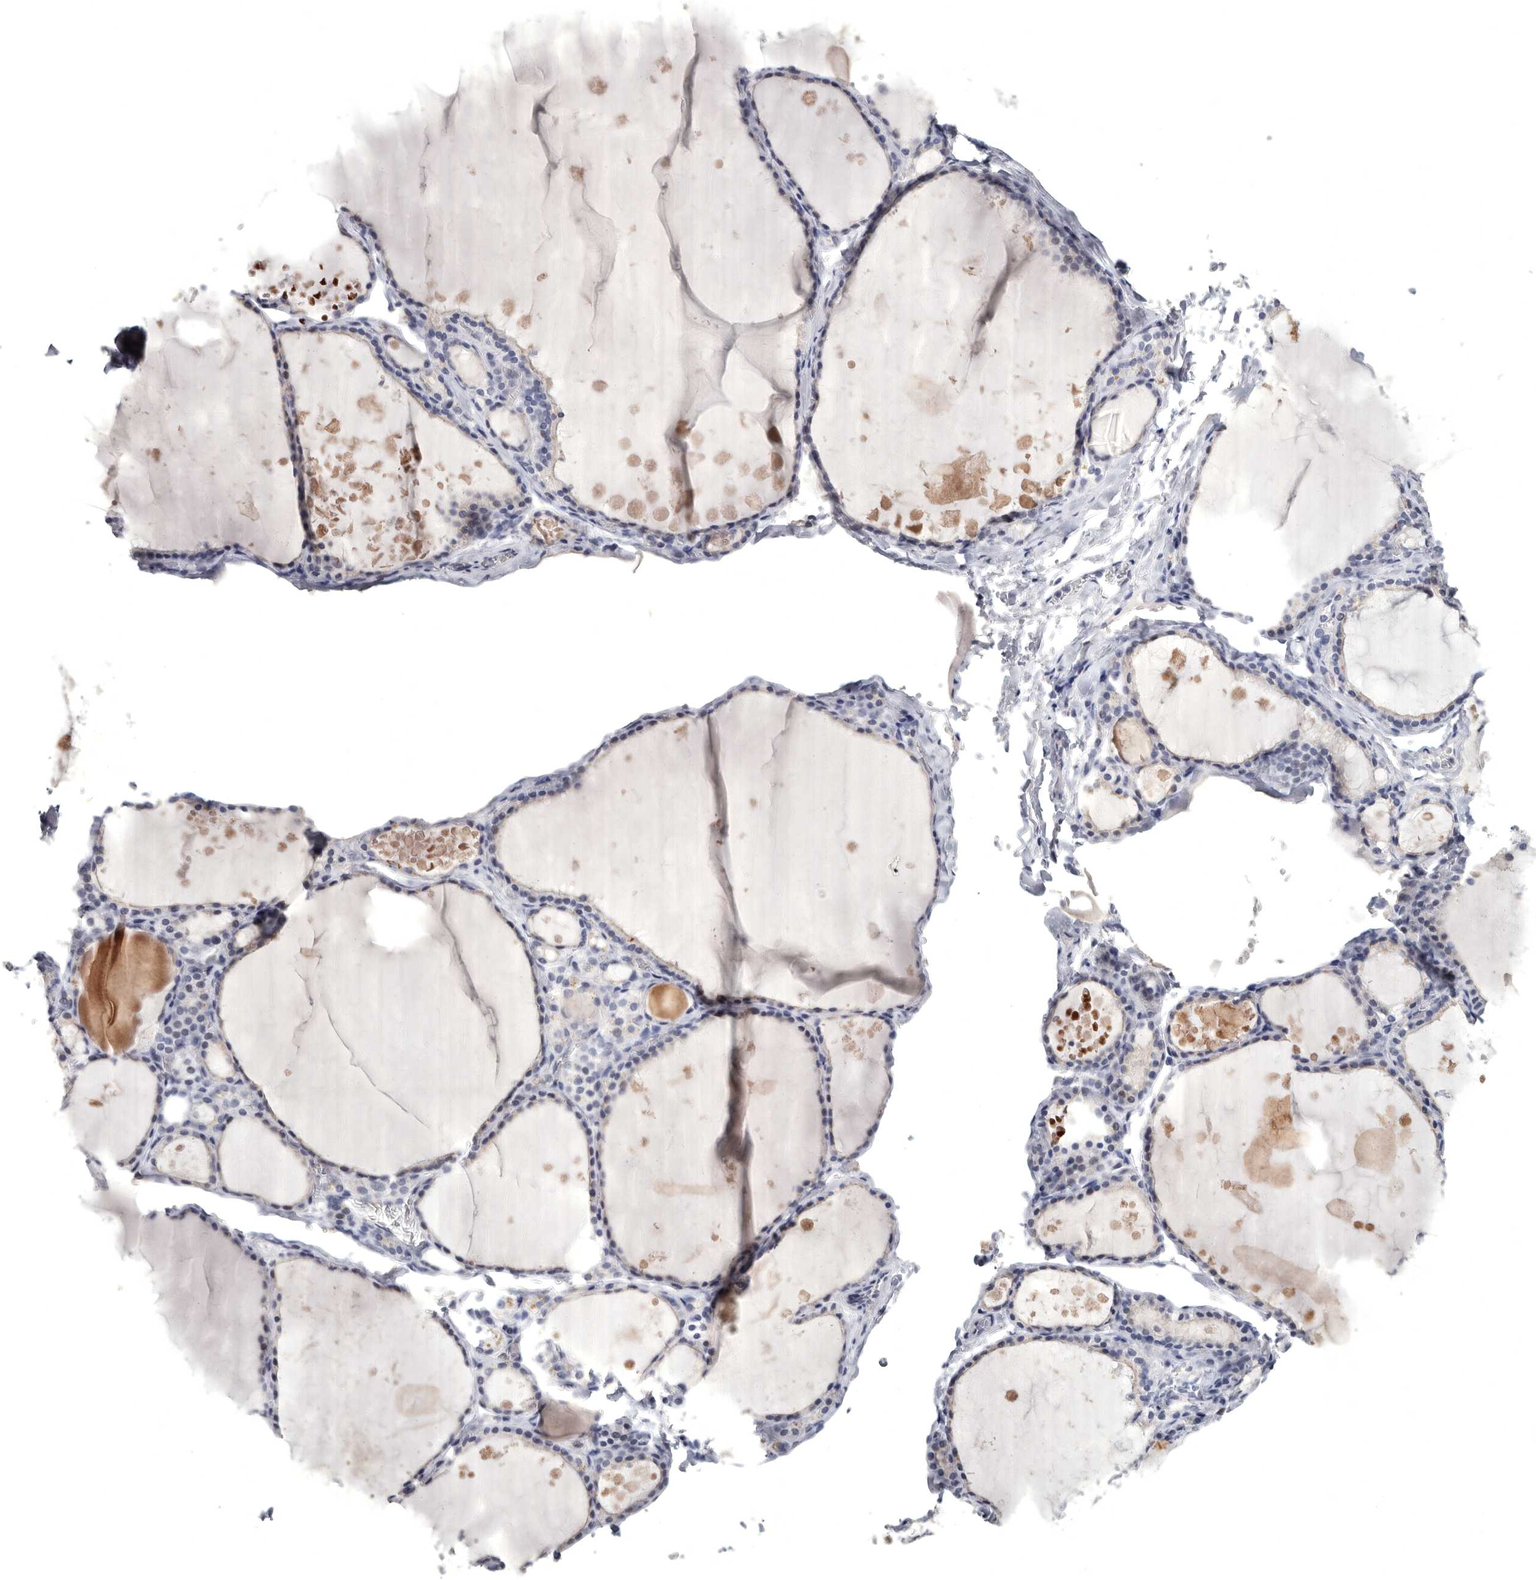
{"staining": {"intensity": "moderate", "quantity": "<25%", "location": "nuclear"}, "tissue": "thyroid gland", "cell_type": "Glandular cells", "image_type": "normal", "snomed": [{"axis": "morphology", "description": "Normal tissue, NOS"}, {"axis": "topography", "description": "Thyroid gland"}], "caption": "IHC image of normal human thyroid gland stained for a protein (brown), which displays low levels of moderate nuclear expression in about <25% of glandular cells.", "gene": "WRAP73", "patient": {"sex": "male", "age": 56}}